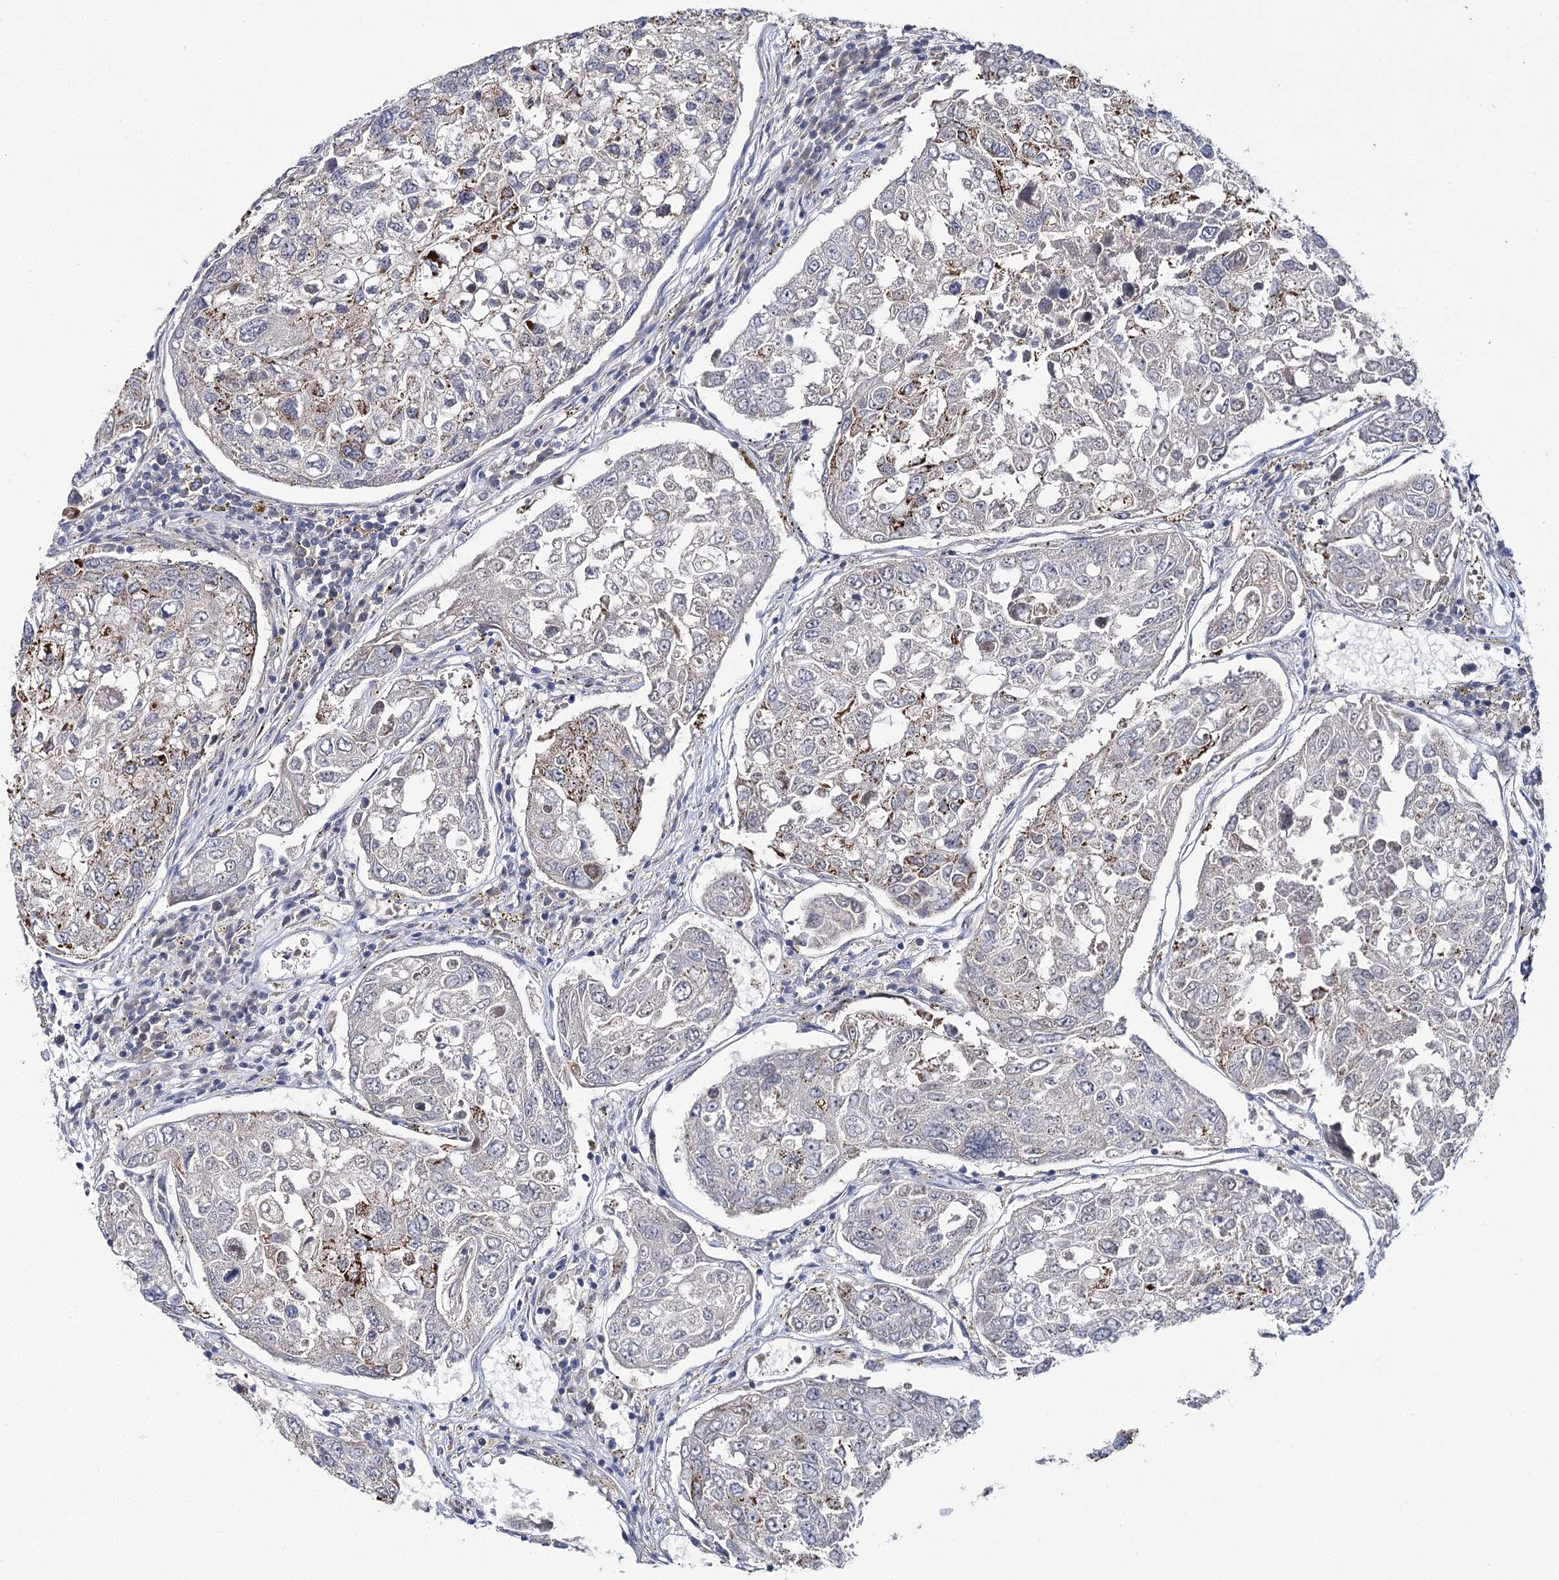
{"staining": {"intensity": "strong", "quantity": "25%-75%", "location": "cytoplasmic/membranous"}, "tissue": "urothelial cancer", "cell_type": "Tumor cells", "image_type": "cancer", "snomed": [{"axis": "morphology", "description": "Urothelial carcinoma, High grade"}, {"axis": "topography", "description": "Lymph node"}, {"axis": "topography", "description": "Urinary bladder"}], "caption": "This photomicrograph exhibits IHC staining of high-grade urothelial carcinoma, with high strong cytoplasmic/membranous positivity in about 25%-75% of tumor cells.", "gene": "THUMPD3", "patient": {"sex": "male", "age": 51}}